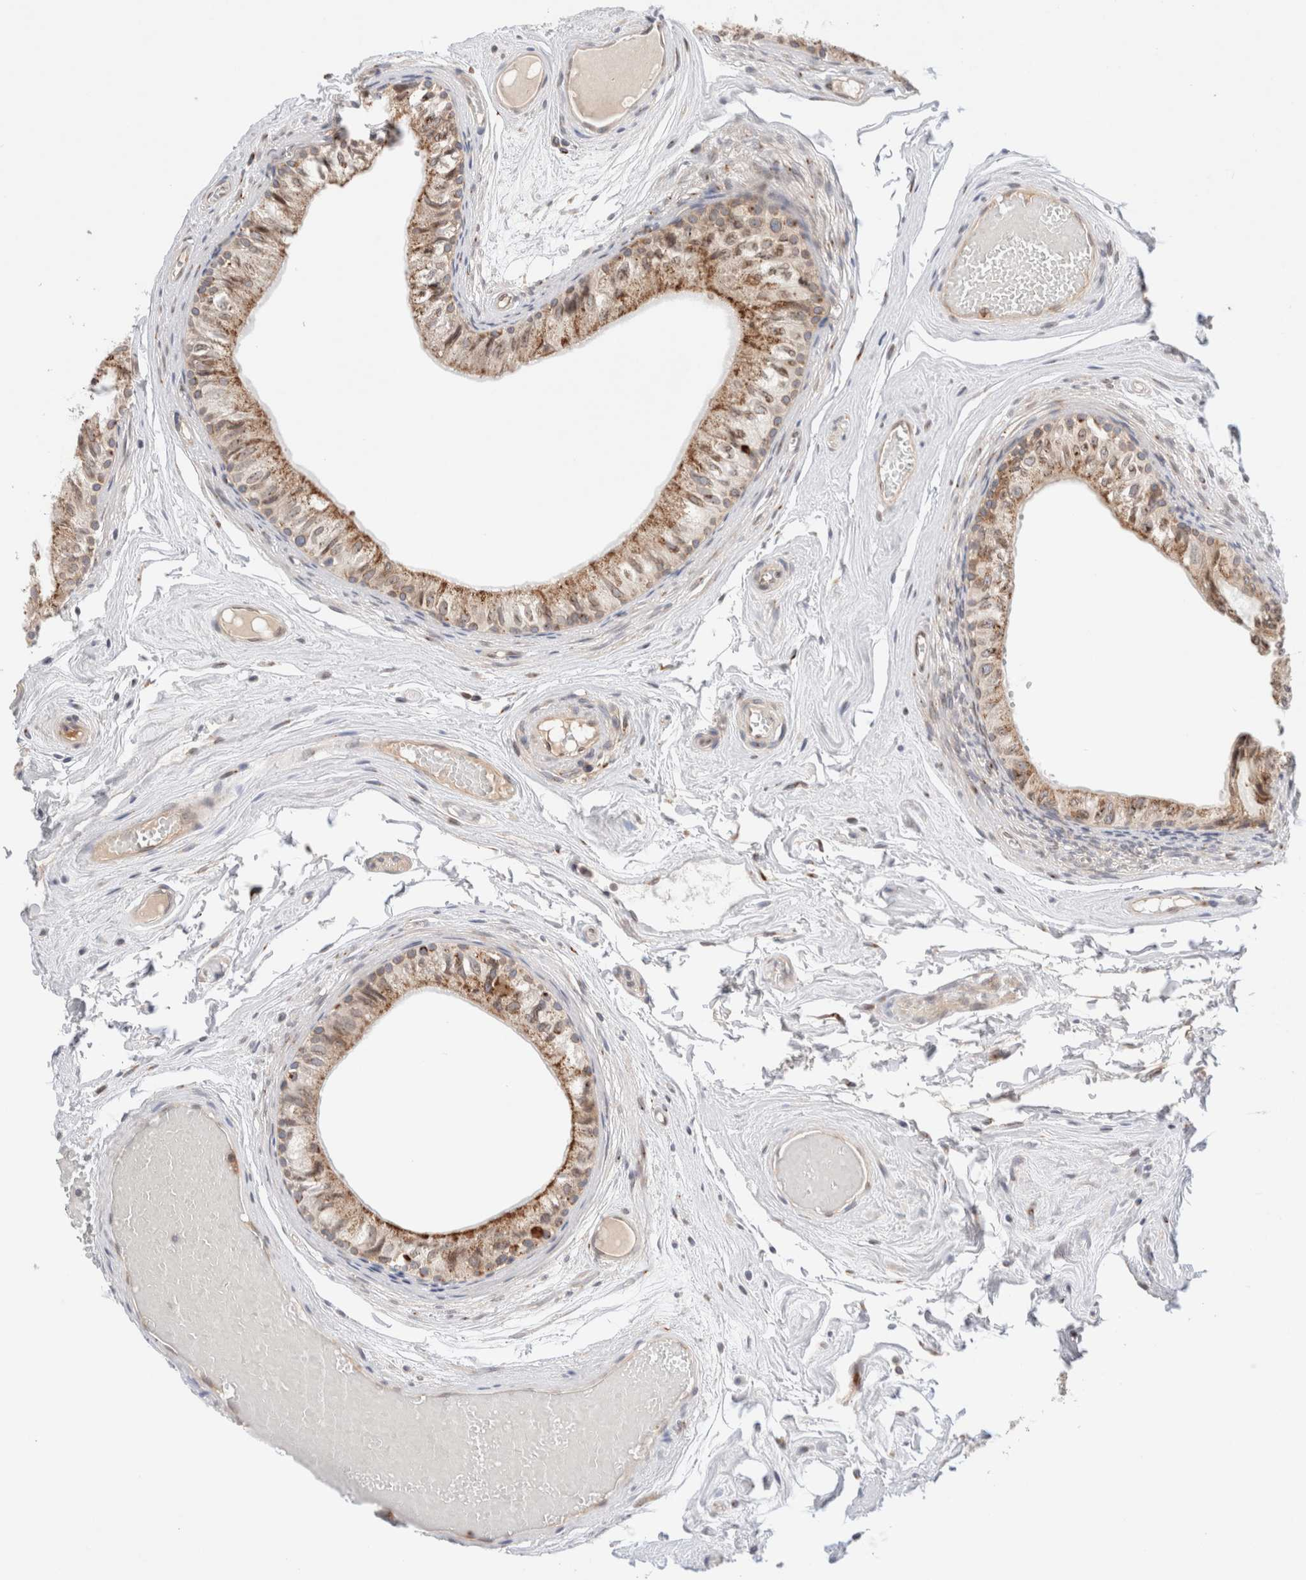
{"staining": {"intensity": "strong", "quantity": ">75%", "location": "cytoplasmic/membranous"}, "tissue": "epididymis", "cell_type": "Glandular cells", "image_type": "normal", "snomed": [{"axis": "morphology", "description": "Normal tissue, NOS"}, {"axis": "topography", "description": "Epididymis"}], "caption": "Strong cytoplasmic/membranous positivity is present in approximately >75% of glandular cells in normal epididymis. The protein is shown in brown color, while the nuclei are stained blue.", "gene": "GCN1", "patient": {"sex": "male", "age": 79}}